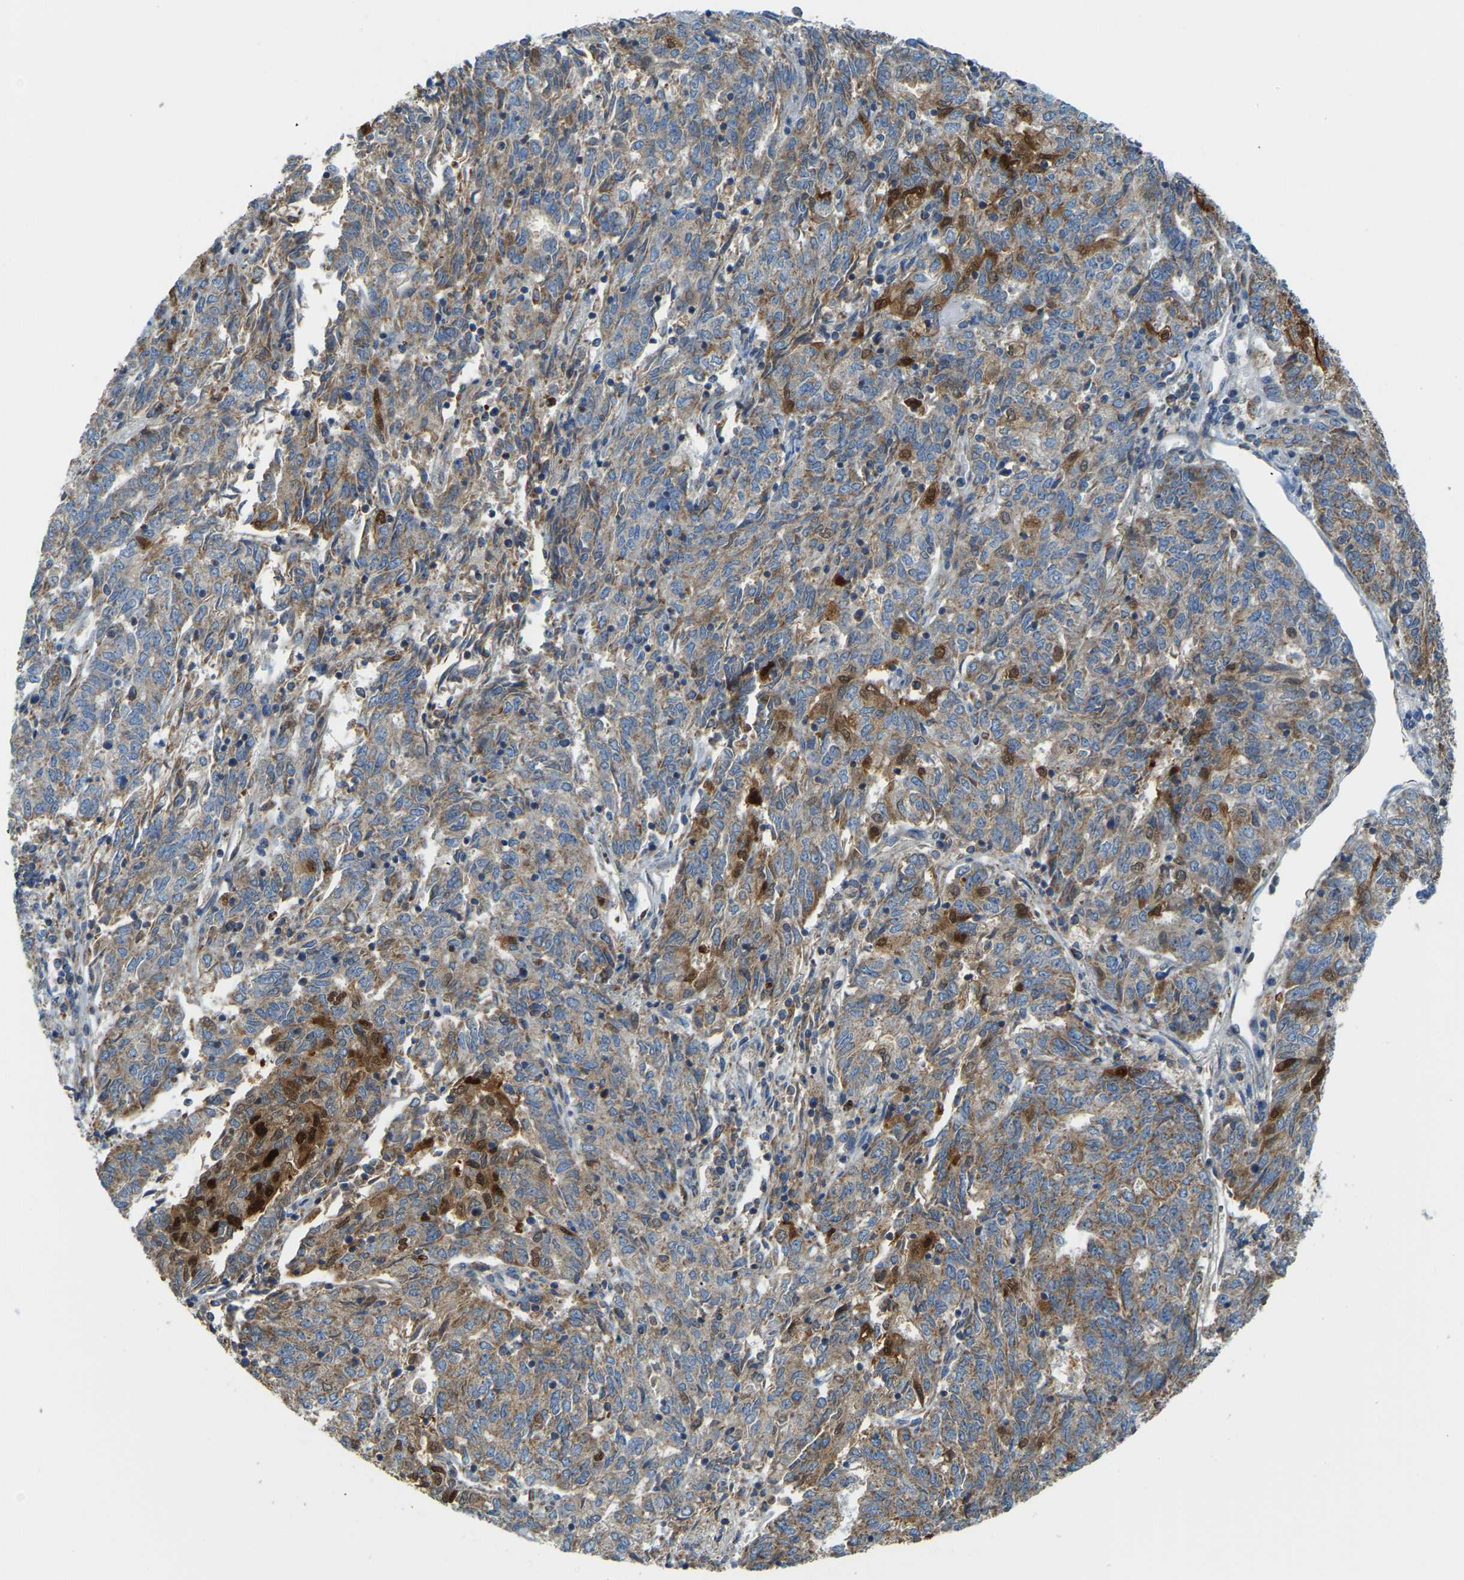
{"staining": {"intensity": "strong", "quantity": "<25%", "location": "cytoplasmic/membranous,nuclear"}, "tissue": "endometrial cancer", "cell_type": "Tumor cells", "image_type": "cancer", "snomed": [{"axis": "morphology", "description": "Adenocarcinoma, NOS"}, {"axis": "topography", "description": "Endometrium"}], "caption": "IHC (DAB (3,3'-diaminobenzidine)) staining of human adenocarcinoma (endometrial) displays strong cytoplasmic/membranous and nuclear protein staining in about <25% of tumor cells. (brown staining indicates protein expression, while blue staining denotes nuclei).", "gene": "GDA", "patient": {"sex": "female", "age": 80}}